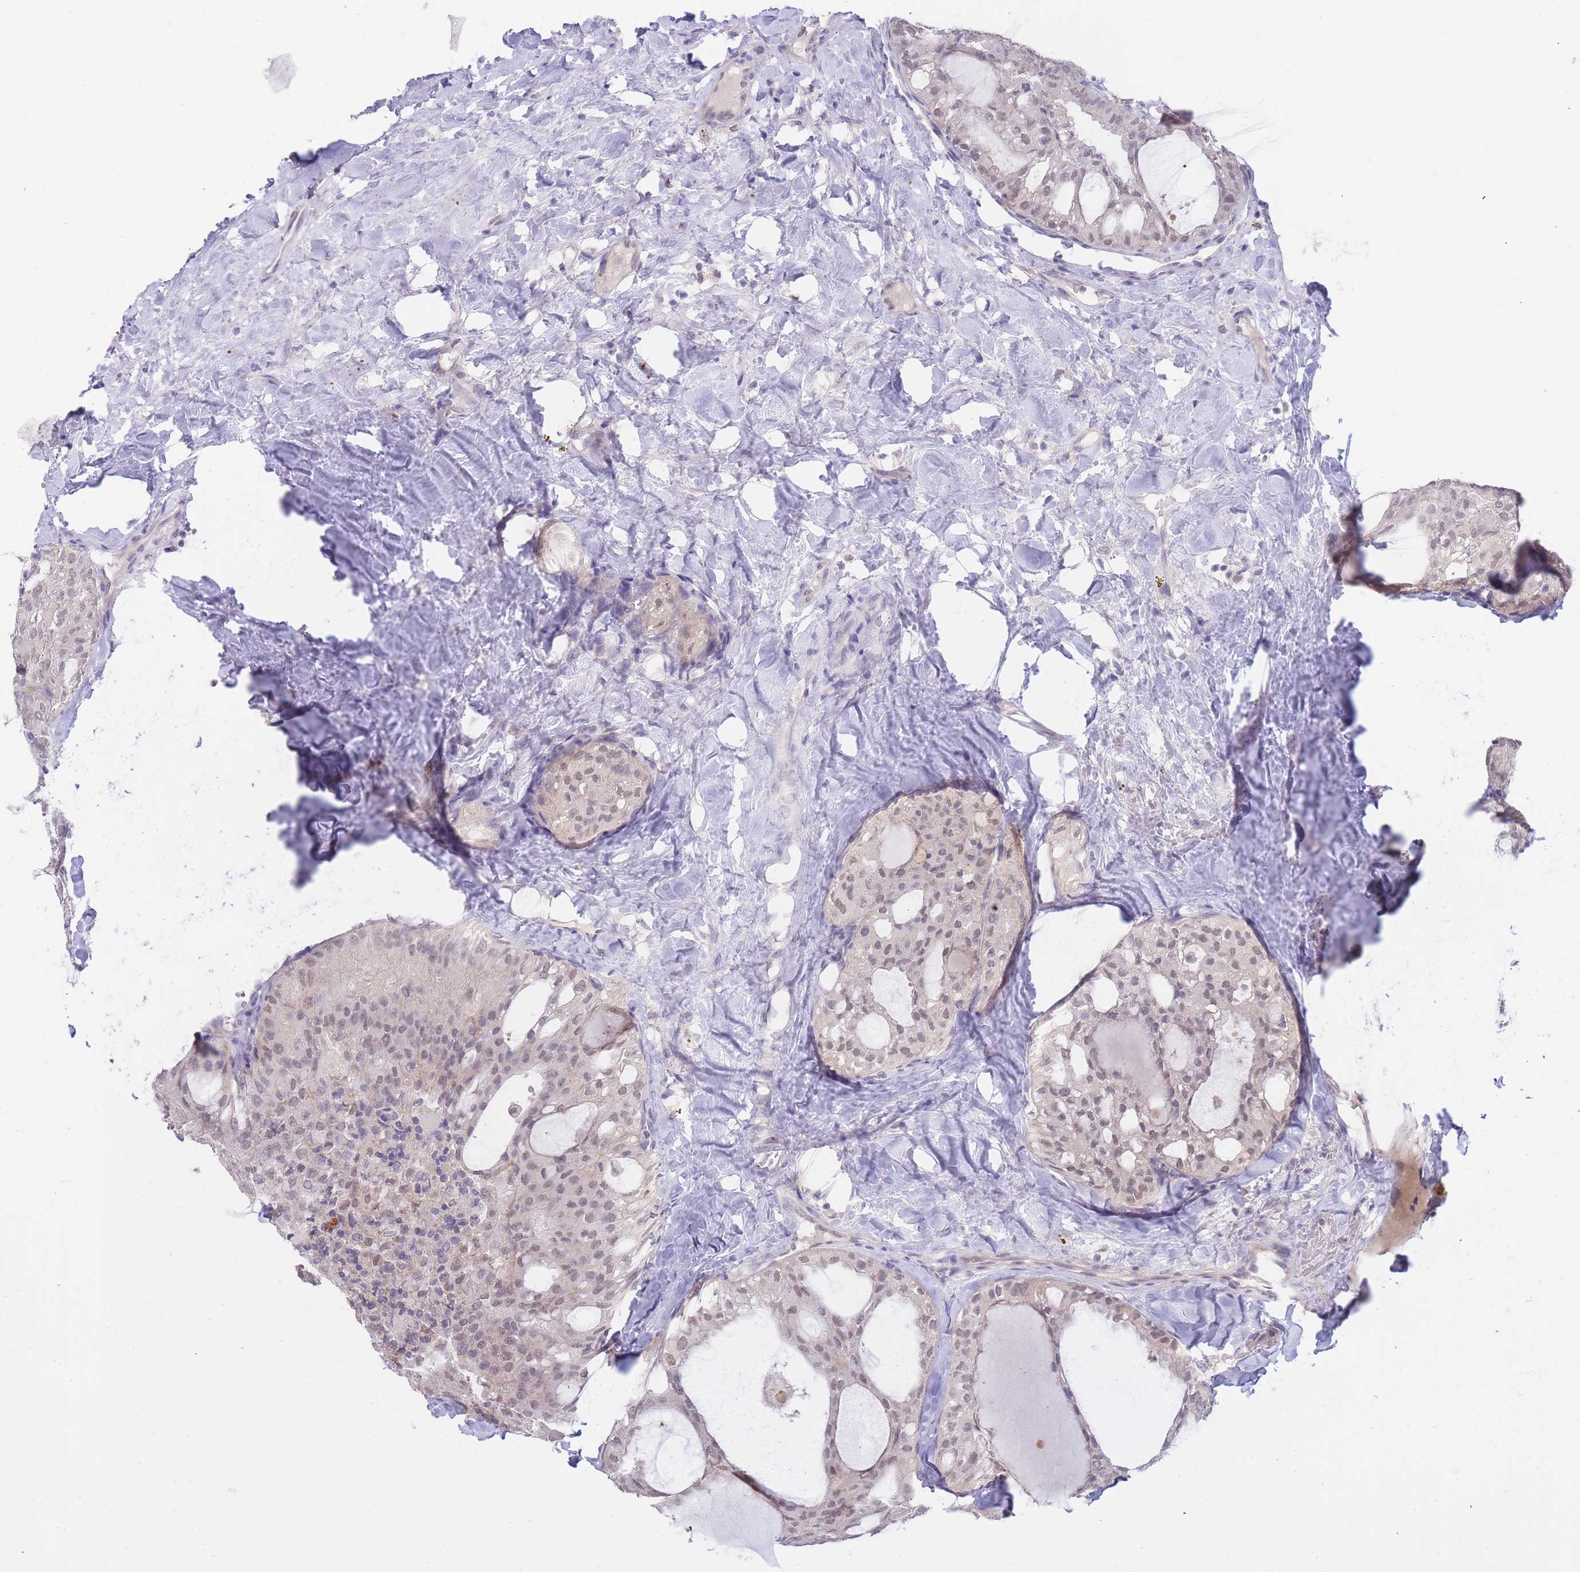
{"staining": {"intensity": "weak", "quantity": "25%-75%", "location": "nuclear"}, "tissue": "thyroid cancer", "cell_type": "Tumor cells", "image_type": "cancer", "snomed": [{"axis": "morphology", "description": "Follicular adenoma carcinoma, NOS"}, {"axis": "topography", "description": "Thyroid gland"}], "caption": "Immunohistochemistry (IHC) of human thyroid cancer (follicular adenoma carcinoma) reveals low levels of weak nuclear expression in approximately 25%-75% of tumor cells.", "gene": "GOLGA6L25", "patient": {"sex": "male", "age": 75}}